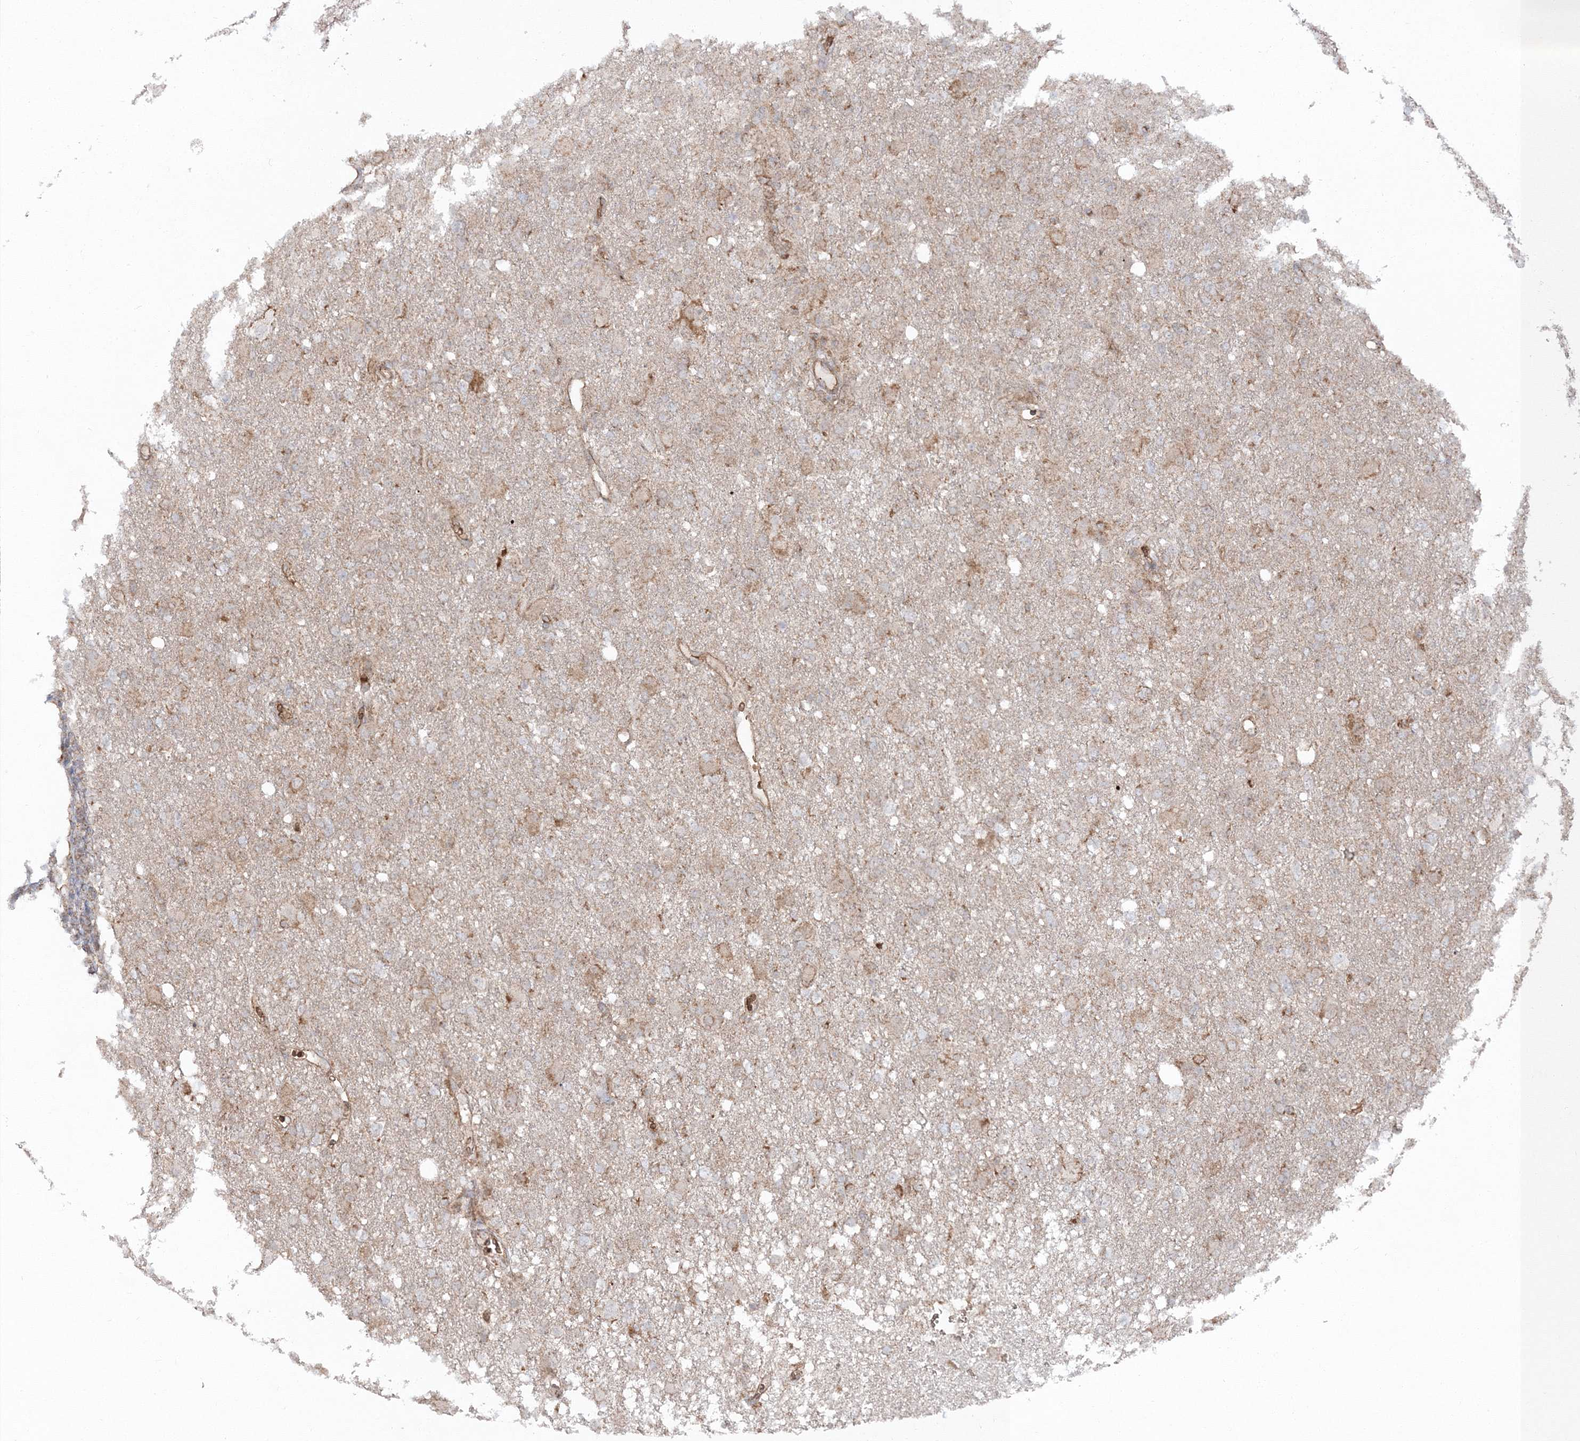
{"staining": {"intensity": "negative", "quantity": "none", "location": "none"}, "tissue": "glioma", "cell_type": "Tumor cells", "image_type": "cancer", "snomed": [{"axis": "morphology", "description": "Glioma, malignant, High grade"}, {"axis": "topography", "description": "Brain"}], "caption": "The immunohistochemistry image has no significant expression in tumor cells of malignant glioma (high-grade) tissue.", "gene": "PCBD2", "patient": {"sex": "female", "age": 57}}